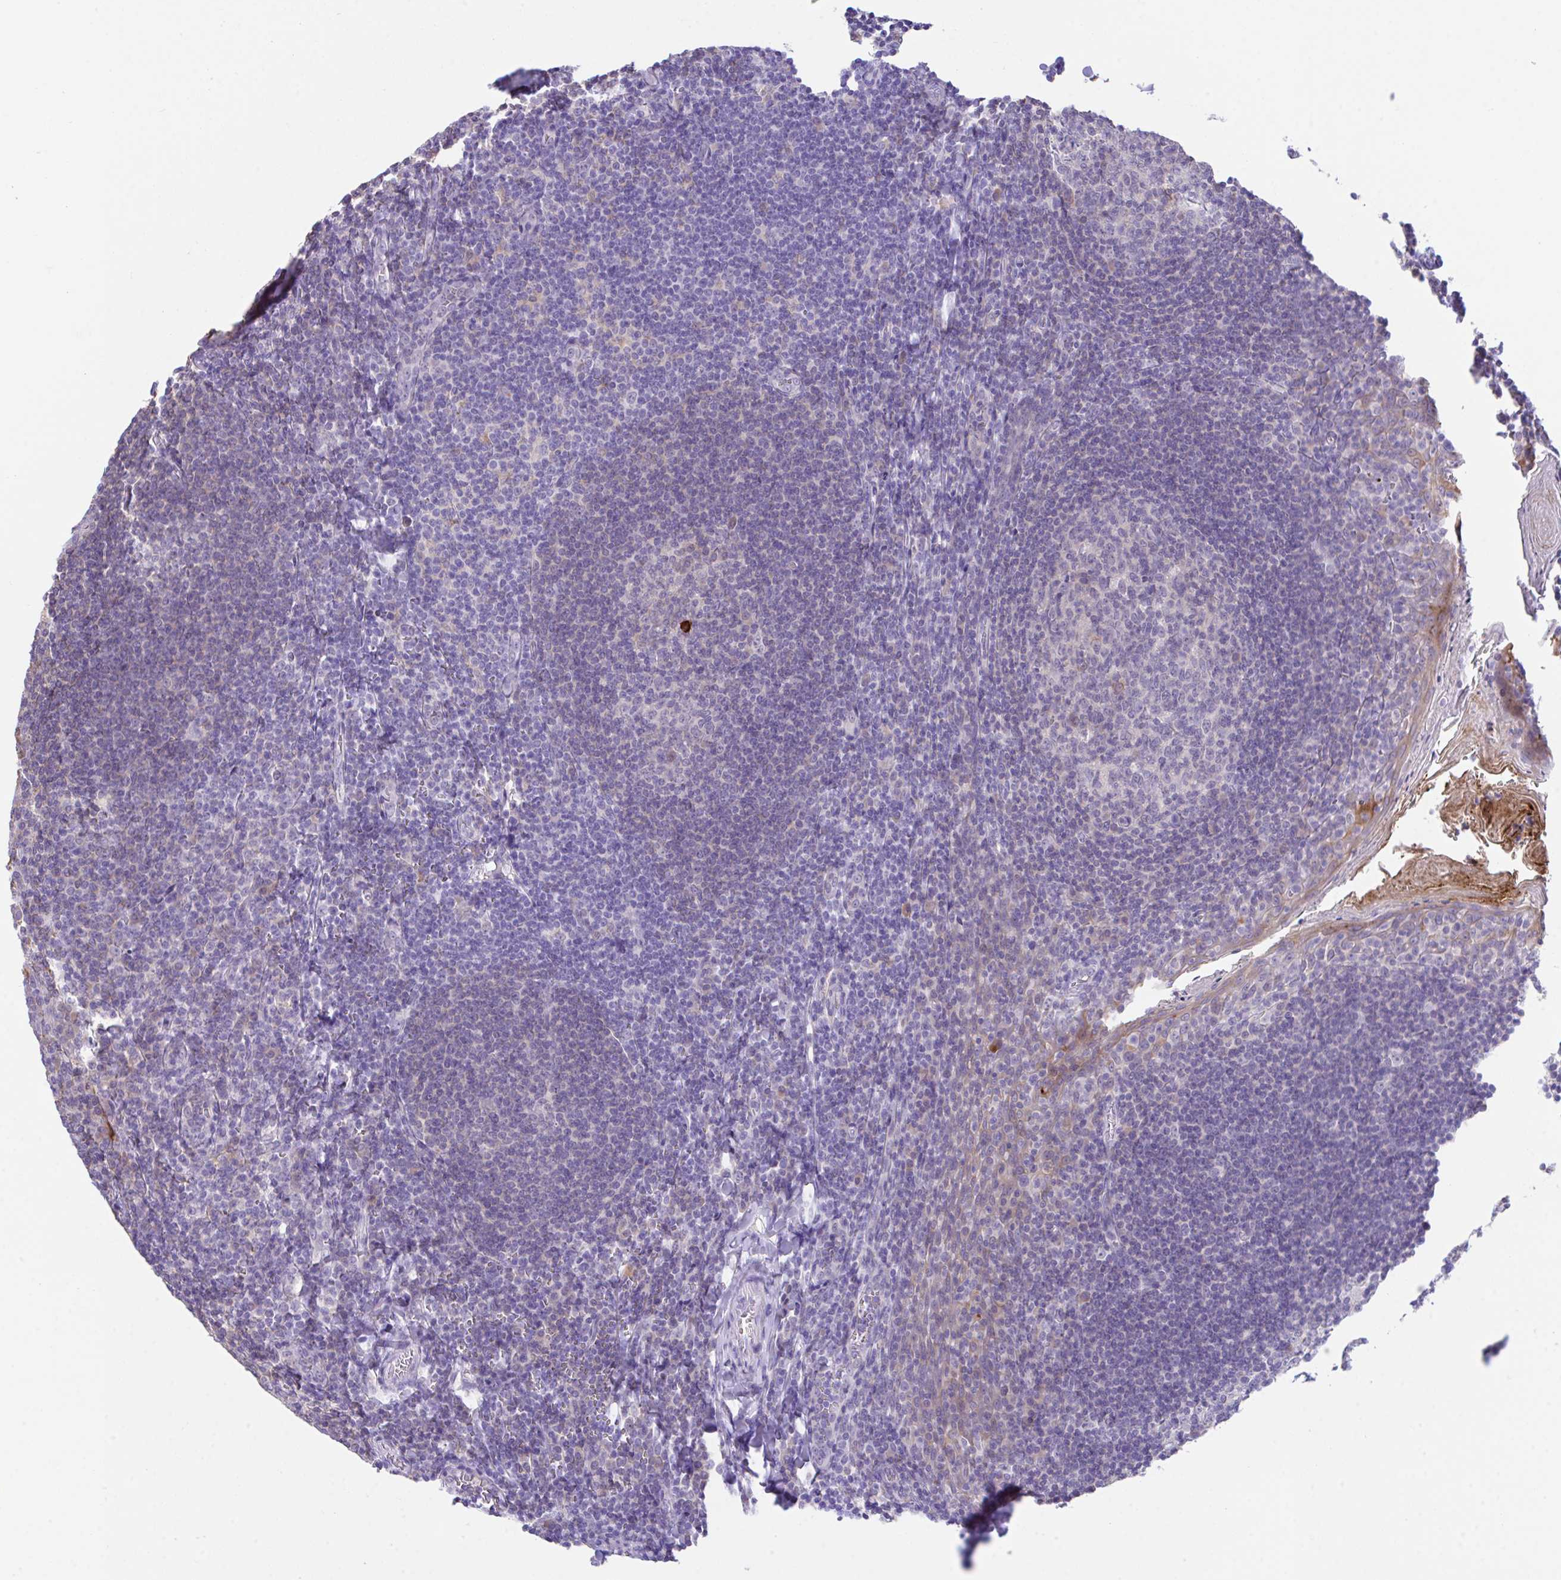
{"staining": {"intensity": "negative", "quantity": "none", "location": "none"}, "tissue": "tonsil", "cell_type": "Germinal center cells", "image_type": "normal", "snomed": [{"axis": "morphology", "description": "Normal tissue, NOS"}, {"axis": "topography", "description": "Tonsil"}], "caption": "Tonsil stained for a protein using immunohistochemistry reveals no positivity germinal center cells.", "gene": "HOXB4", "patient": {"sex": "male", "age": 27}}